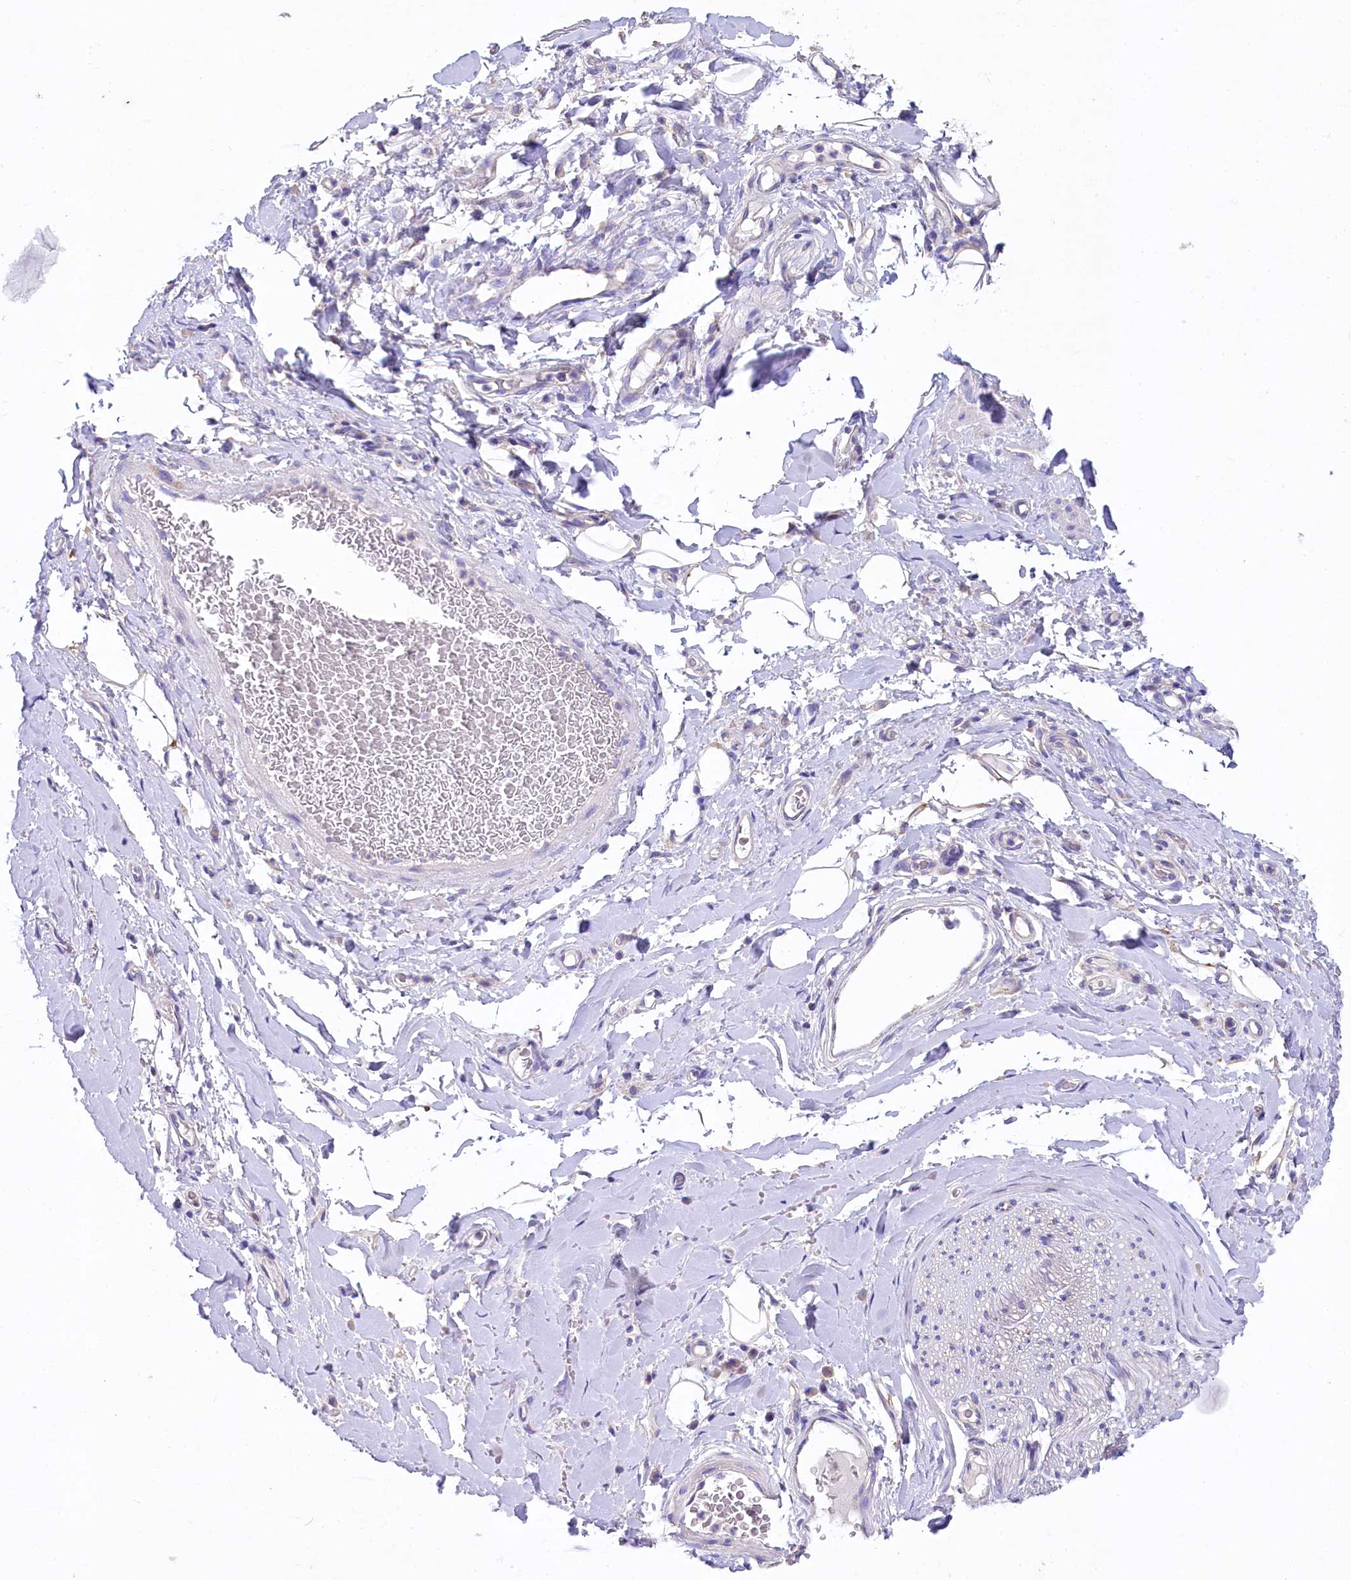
{"staining": {"intensity": "negative", "quantity": "none", "location": "none"}, "tissue": "adipose tissue", "cell_type": "Adipocytes", "image_type": "normal", "snomed": [{"axis": "morphology", "description": "Normal tissue, NOS"}, {"axis": "morphology", "description": "Adenocarcinoma, NOS"}, {"axis": "topography", "description": "Stomach, upper"}, {"axis": "topography", "description": "Peripheral nerve tissue"}], "caption": "The IHC histopathology image has no significant positivity in adipocytes of adipose tissue.", "gene": "VPS26B", "patient": {"sex": "male", "age": 62}}